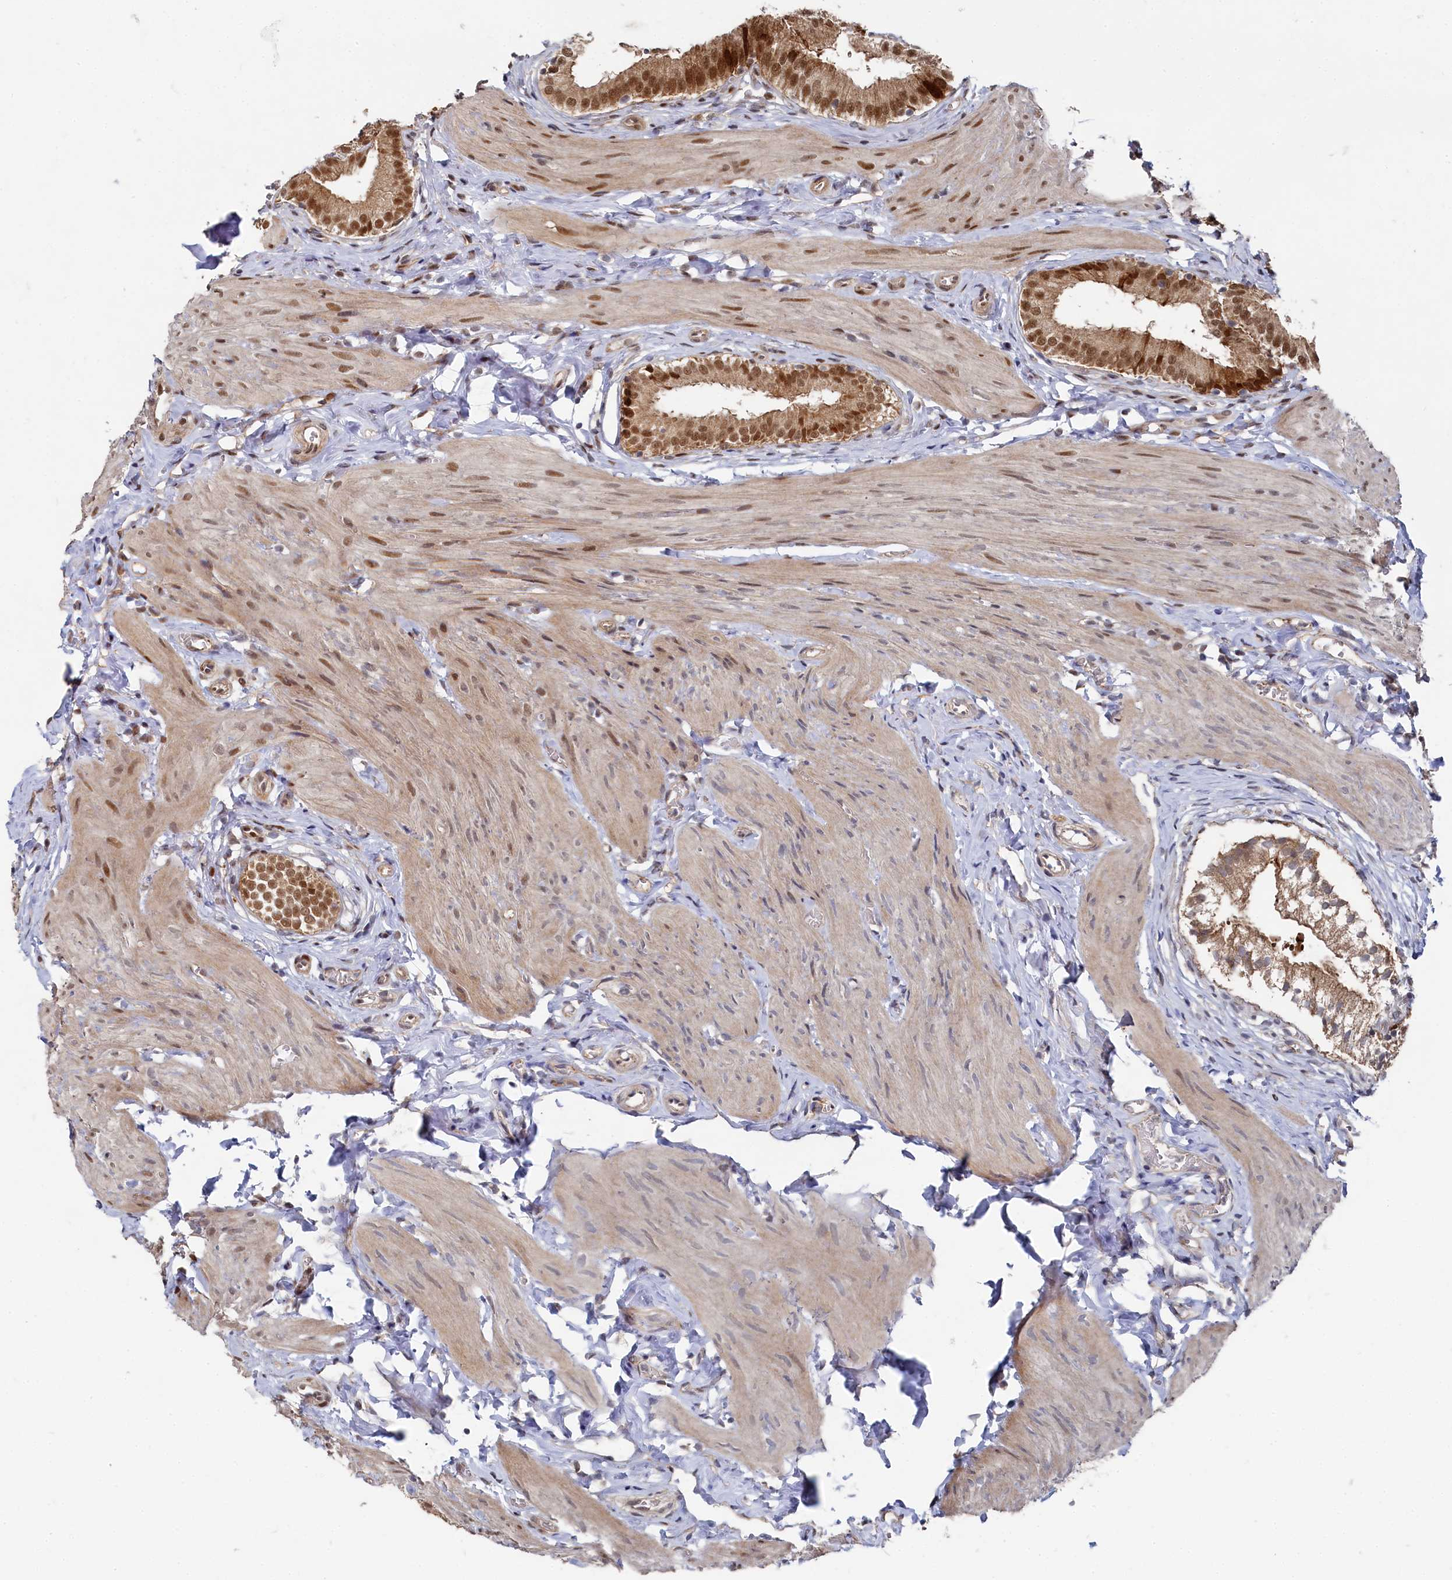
{"staining": {"intensity": "strong", "quantity": ">75%", "location": "cytoplasmic/membranous,nuclear"}, "tissue": "gallbladder", "cell_type": "Glandular cells", "image_type": "normal", "snomed": [{"axis": "morphology", "description": "Normal tissue, NOS"}, {"axis": "topography", "description": "Gallbladder"}], "caption": "Strong cytoplasmic/membranous,nuclear protein expression is appreciated in about >75% of glandular cells in gallbladder. (DAB (3,3'-diaminobenzidine) IHC with brightfield microscopy, high magnification).", "gene": "BUB3", "patient": {"sex": "female", "age": 47}}